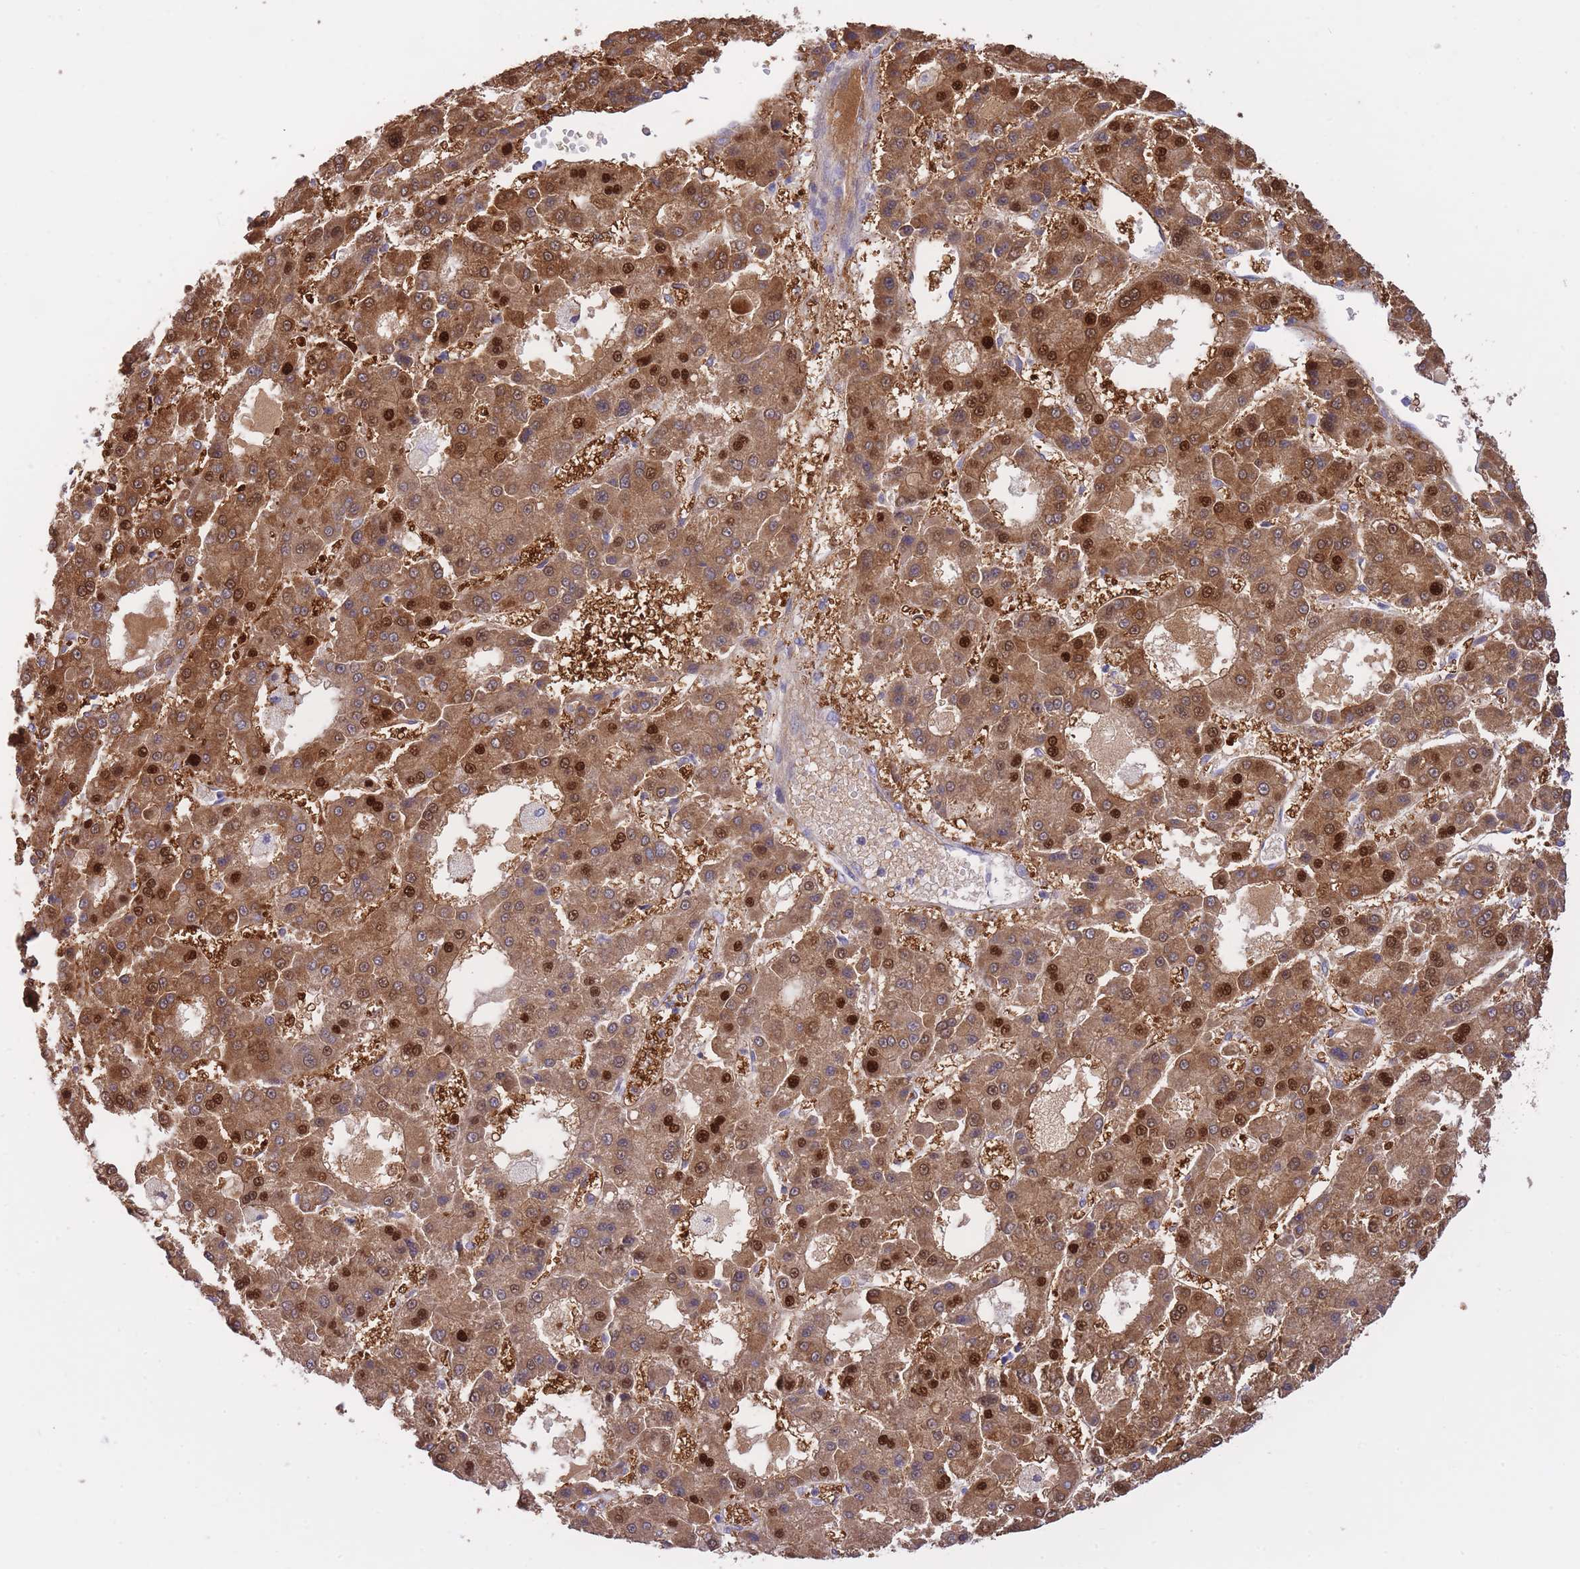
{"staining": {"intensity": "strong", "quantity": ">75%", "location": "cytoplasmic/membranous,nuclear"}, "tissue": "liver cancer", "cell_type": "Tumor cells", "image_type": "cancer", "snomed": [{"axis": "morphology", "description": "Carcinoma, Hepatocellular, NOS"}, {"axis": "topography", "description": "Liver"}], "caption": "Protein staining demonstrates strong cytoplasmic/membranous and nuclear expression in about >75% of tumor cells in liver cancer (hepatocellular carcinoma). (brown staining indicates protein expression, while blue staining denotes nuclei).", "gene": "PGM1", "patient": {"sex": "male", "age": 70}}